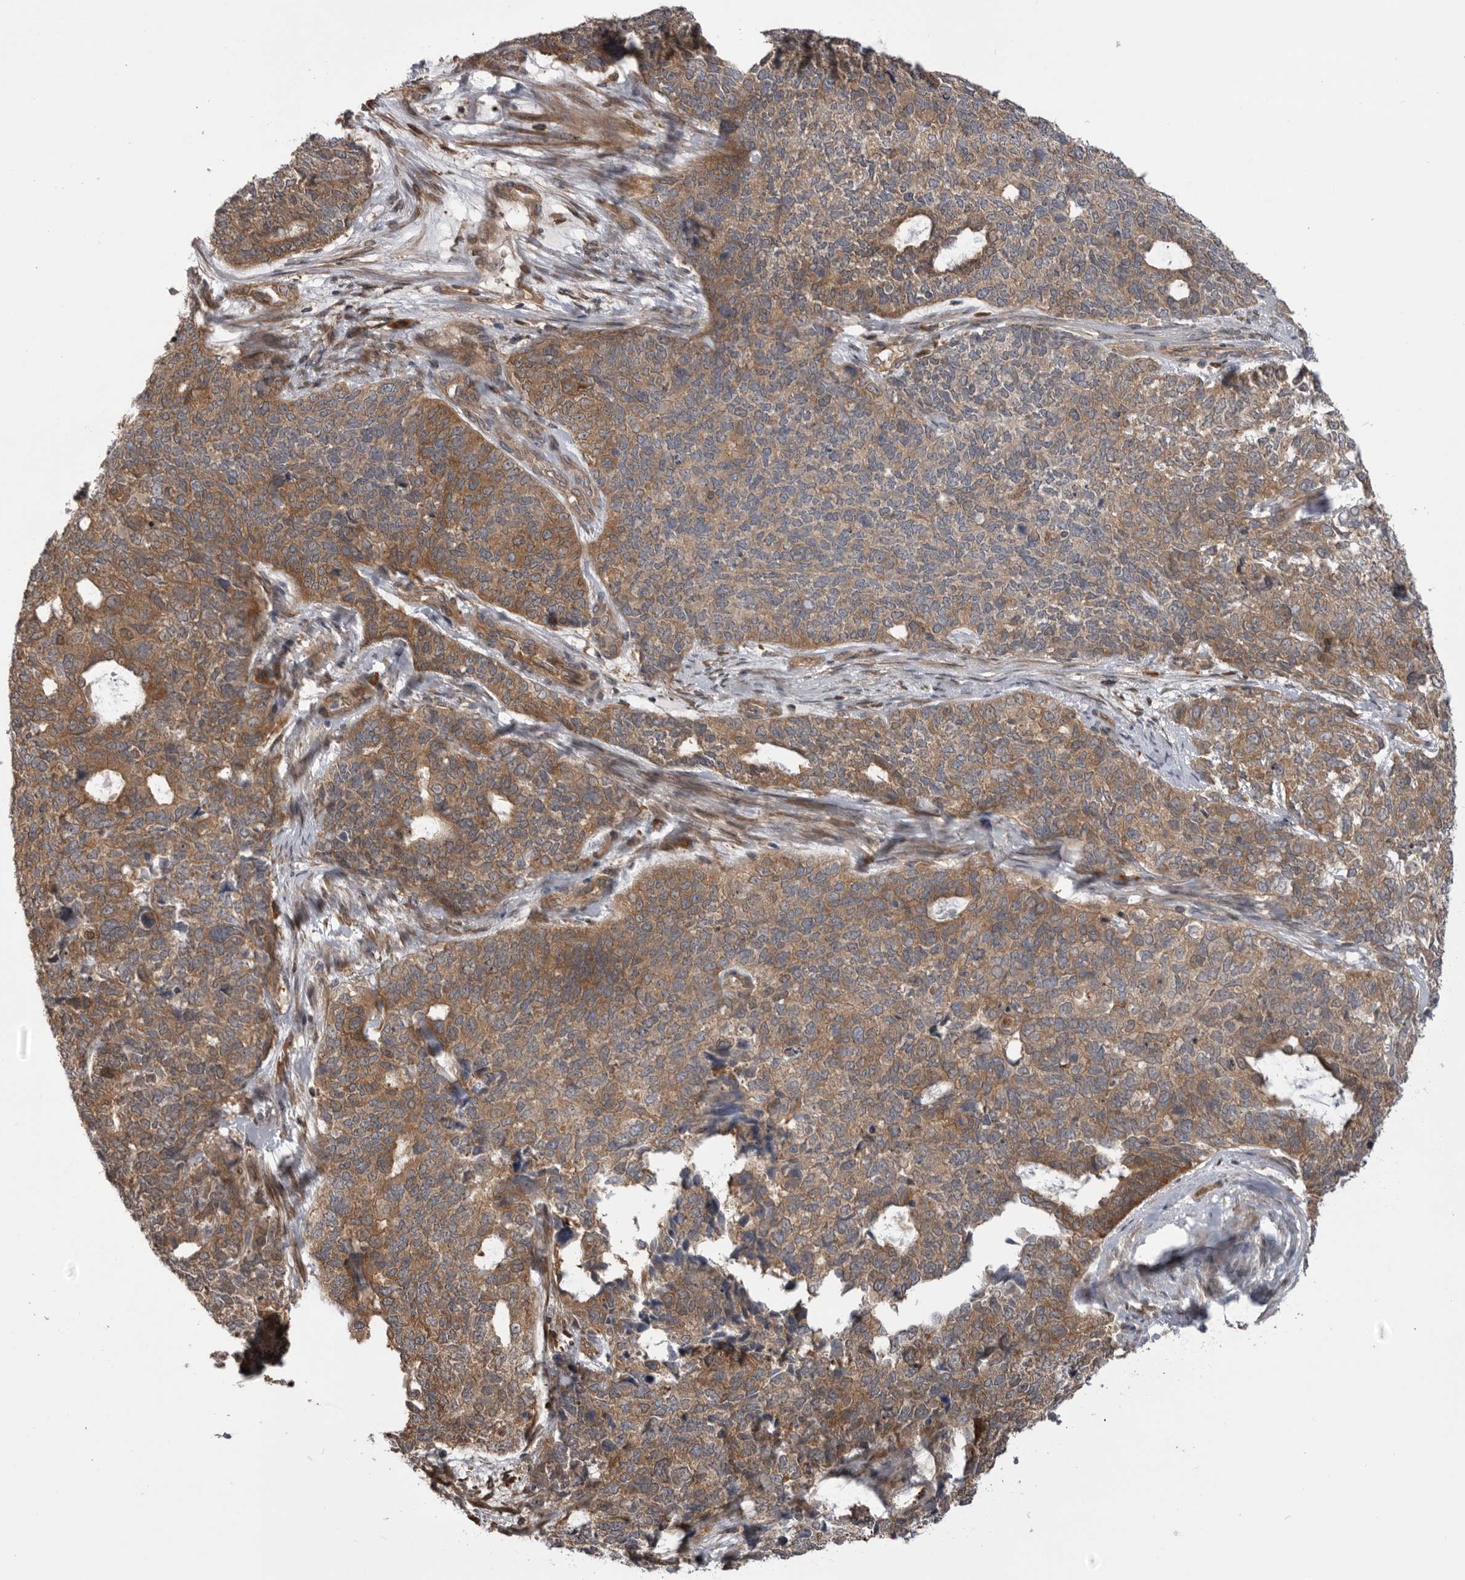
{"staining": {"intensity": "moderate", "quantity": ">75%", "location": "cytoplasmic/membranous"}, "tissue": "cervical cancer", "cell_type": "Tumor cells", "image_type": "cancer", "snomed": [{"axis": "morphology", "description": "Squamous cell carcinoma, NOS"}, {"axis": "topography", "description": "Cervix"}], "caption": "An immunohistochemistry (IHC) photomicrograph of neoplastic tissue is shown. Protein staining in brown highlights moderate cytoplasmic/membranous positivity in cervical squamous cell carcinoma within tumor cells.", "gene": "RAB3GAP2", "patient": {"sex": "female", "age": 63}}